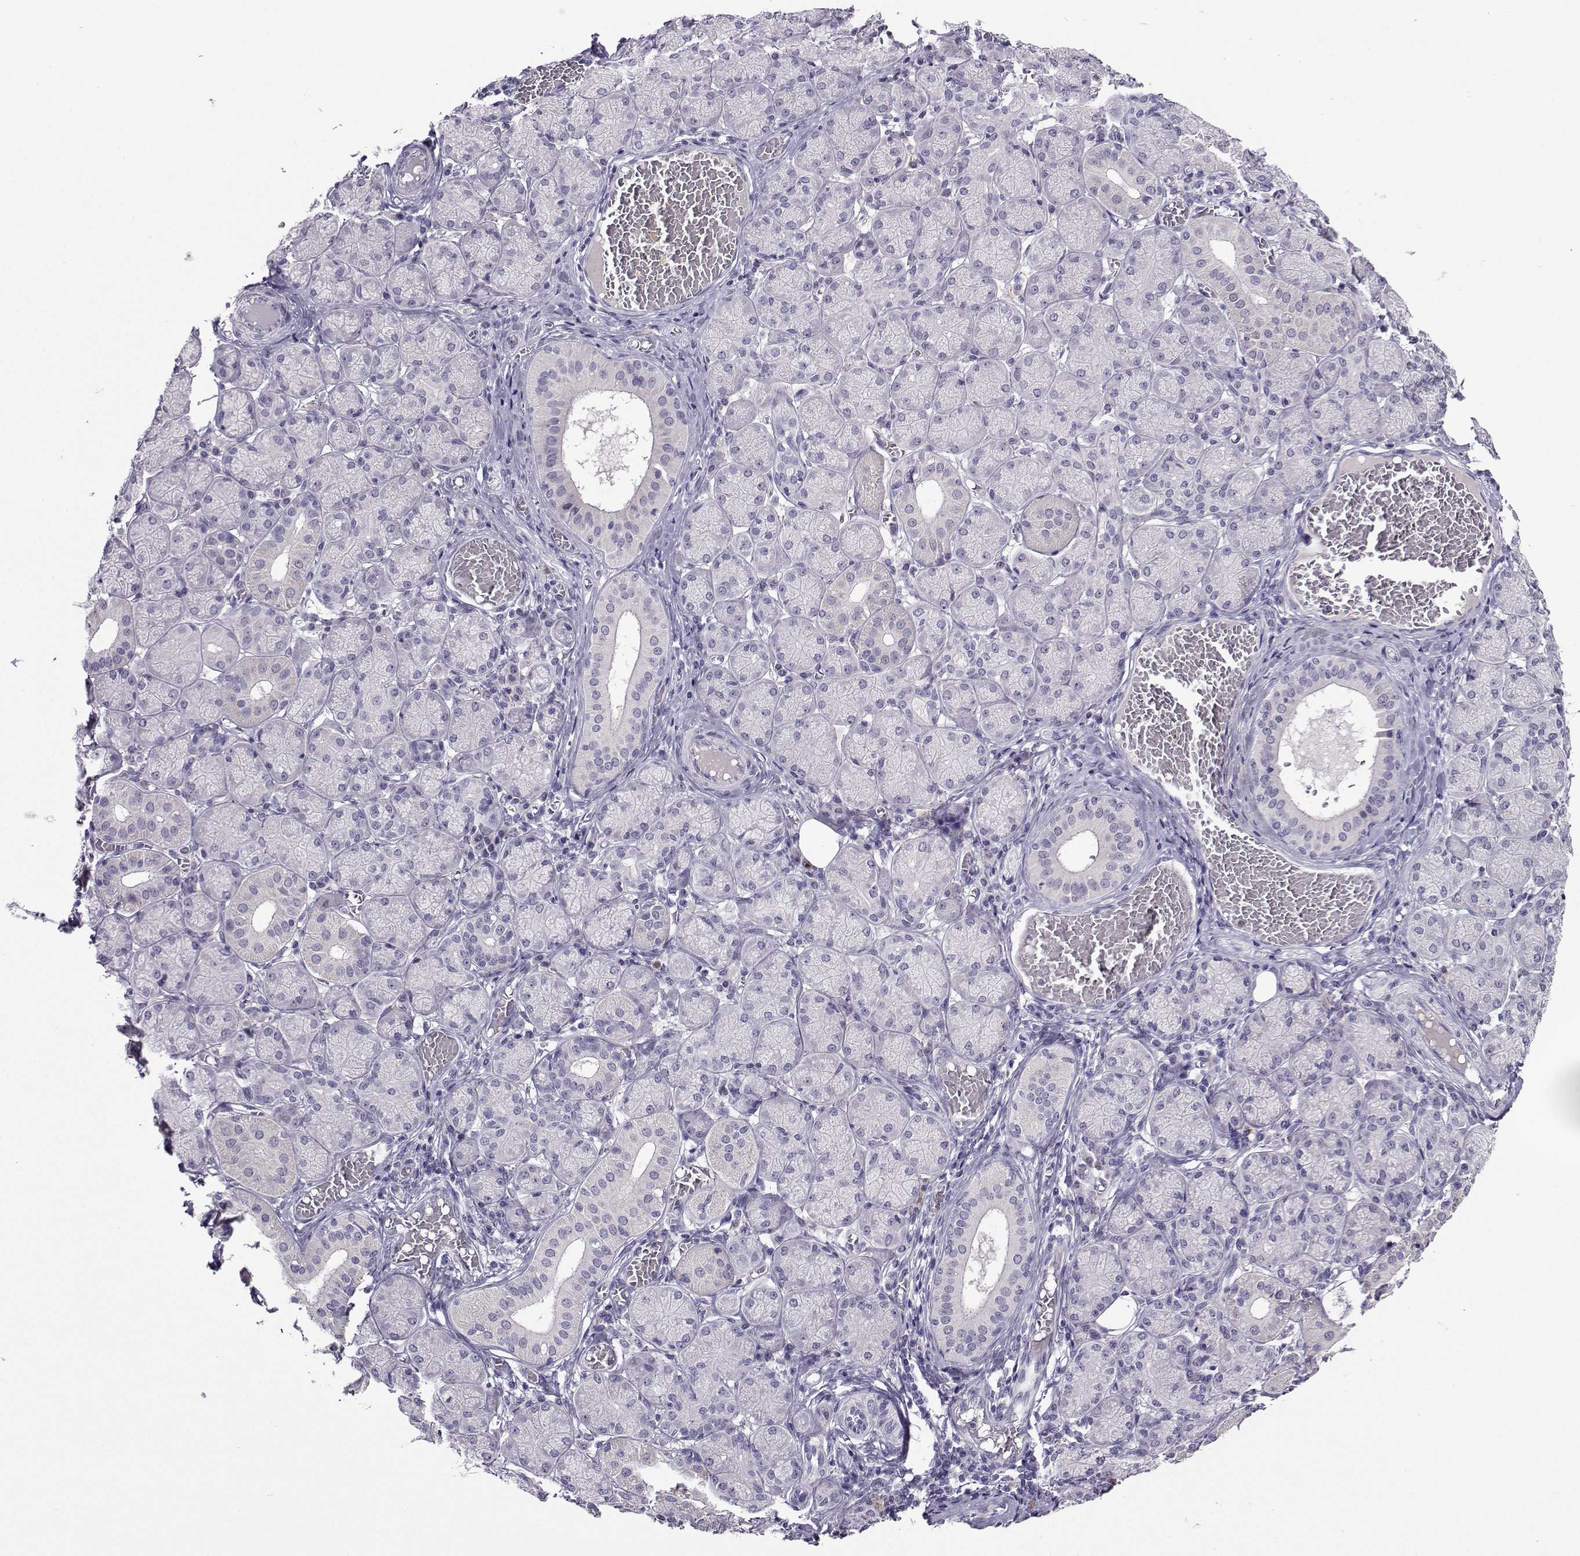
{"staining": {"intensity": "negative", "quantity": "none", "location": "none"}, "tissue": "salivary gland", "cell_type": "Glandular cells", "image_type": "normal", "snomed": [{"axis": "morphology", "description": "Normal tissue, NOS"}, {"axis": "topography", "description": "Salivary gland"}, {"axis": "topography", "description": "Peripheral nerve tissue"}], "caption": "This is an IHC histopathology image of benign human salivary gland. There is no positivity in glandular cells.", "gene": "CRYBB1", "patient": {"sex": "female", "age": 24}}